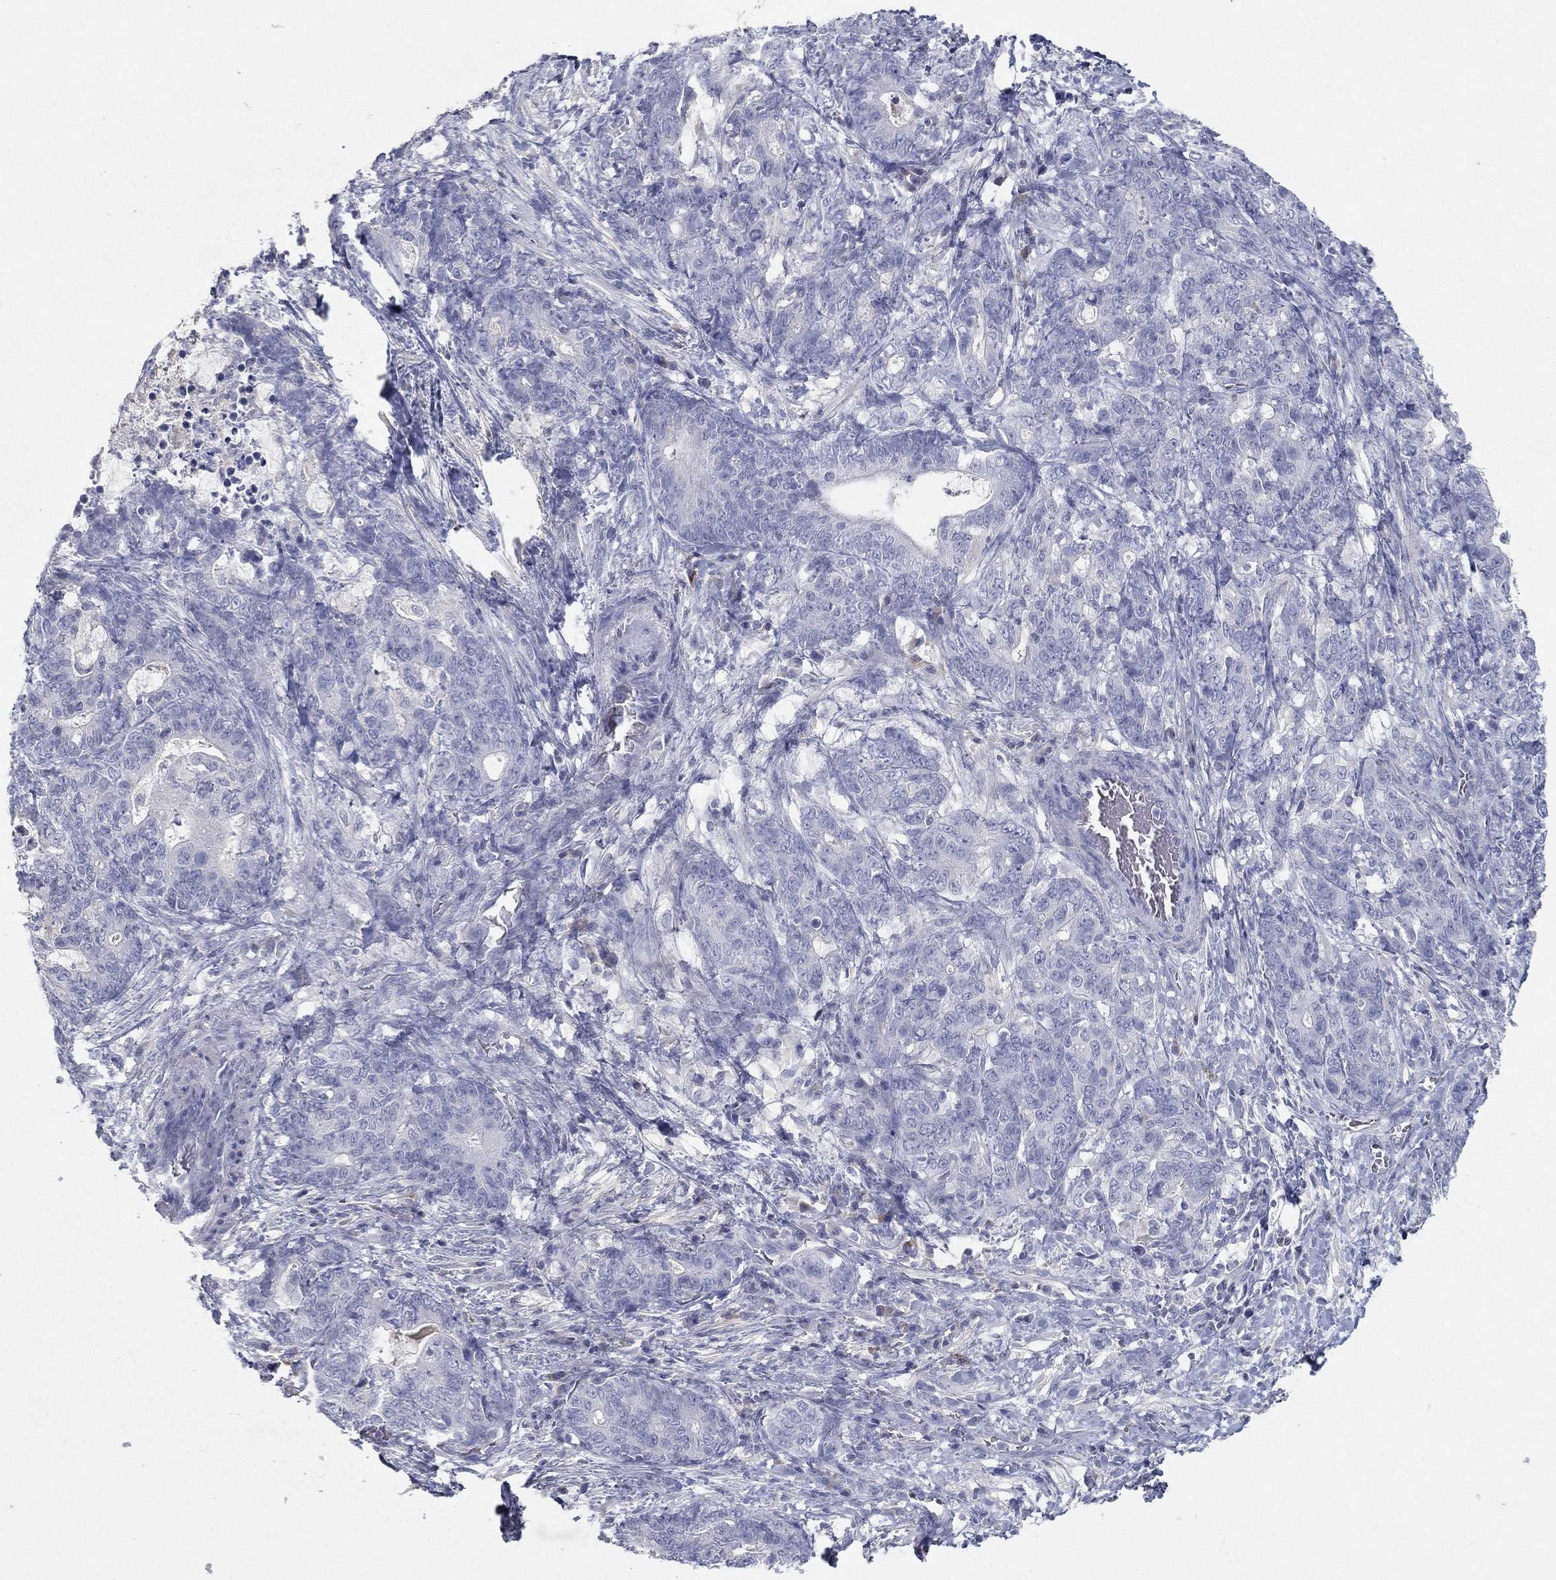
{"staining": {"intensity": "negative", "quantity": "none", "location": "none"}, "tissue": "stomach cancer", "cell_type": "Tumor cells", "image_type": "cancer", "snomed": [{"axis": "morphology", "description": "Normal tissue, NOS"}, {"axis": "morphology", "description": "Adenocarcinoma, NOS"}, {"axis": "topography", "description": "Stomach"}], "caption": "The photomicrograph shows no staining of tumor cells in stomach cancer.", "gene": "CPT1B", "patient": {"sex": "female", "age": 64}}